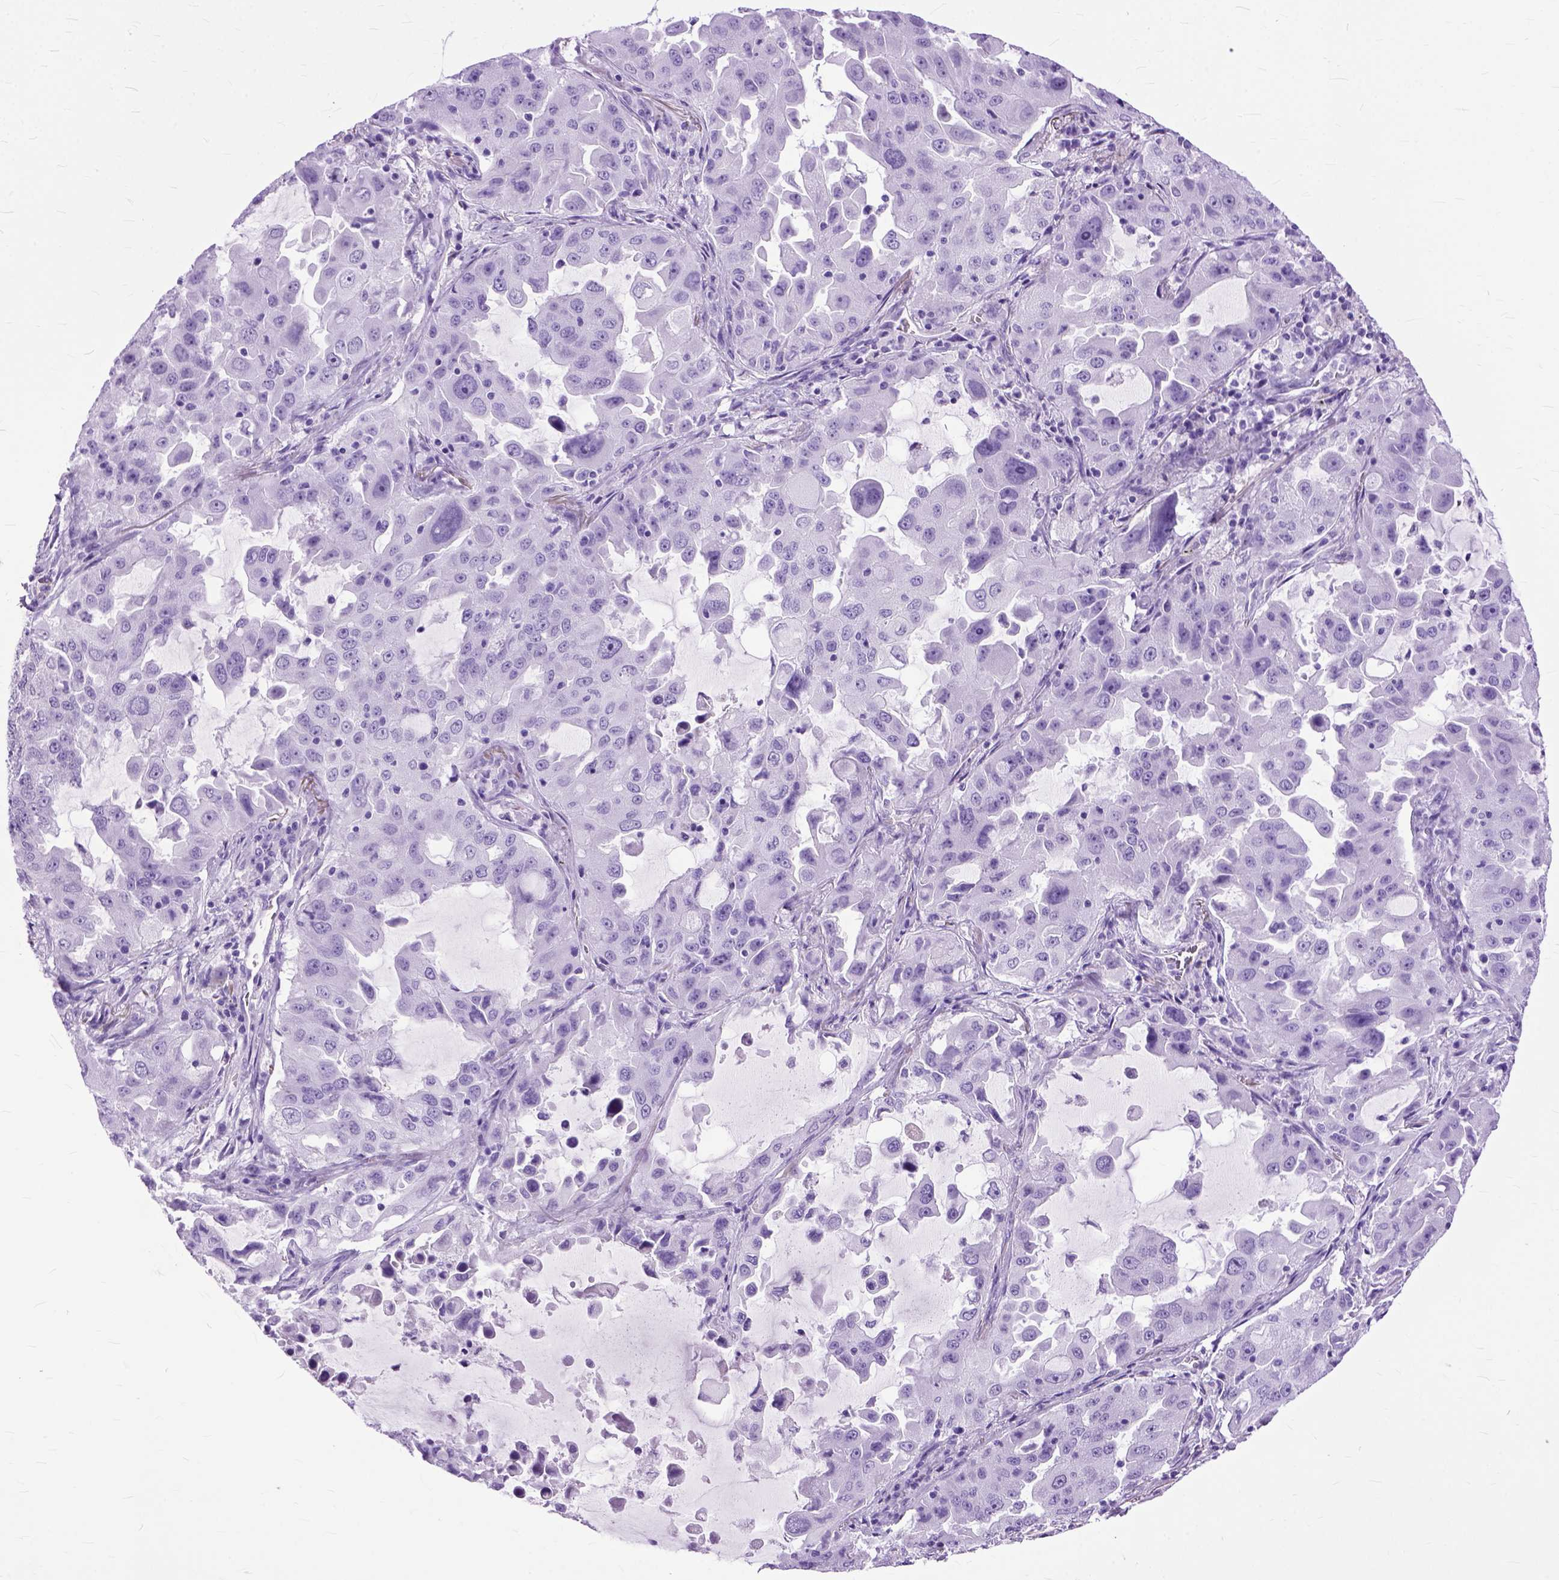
{"staining": {"intensity": "negative", "quantity": "none", "location": "none"}, "tissue": "lung cancer", "cell_type": "Tumor cells", "image_type": "cancer", "snomed": [{"axis": "morphology", "description": "Adenocarcinoma, NOS"}, {"axis": "topography", "description": "Lung"}], "caption": "Adenocarcinoma (lung) stained for a protein using IHC displays no positivity tumor cells.", "gene": "GNGT1", "patient": {"sex": "female", "age": 61}}